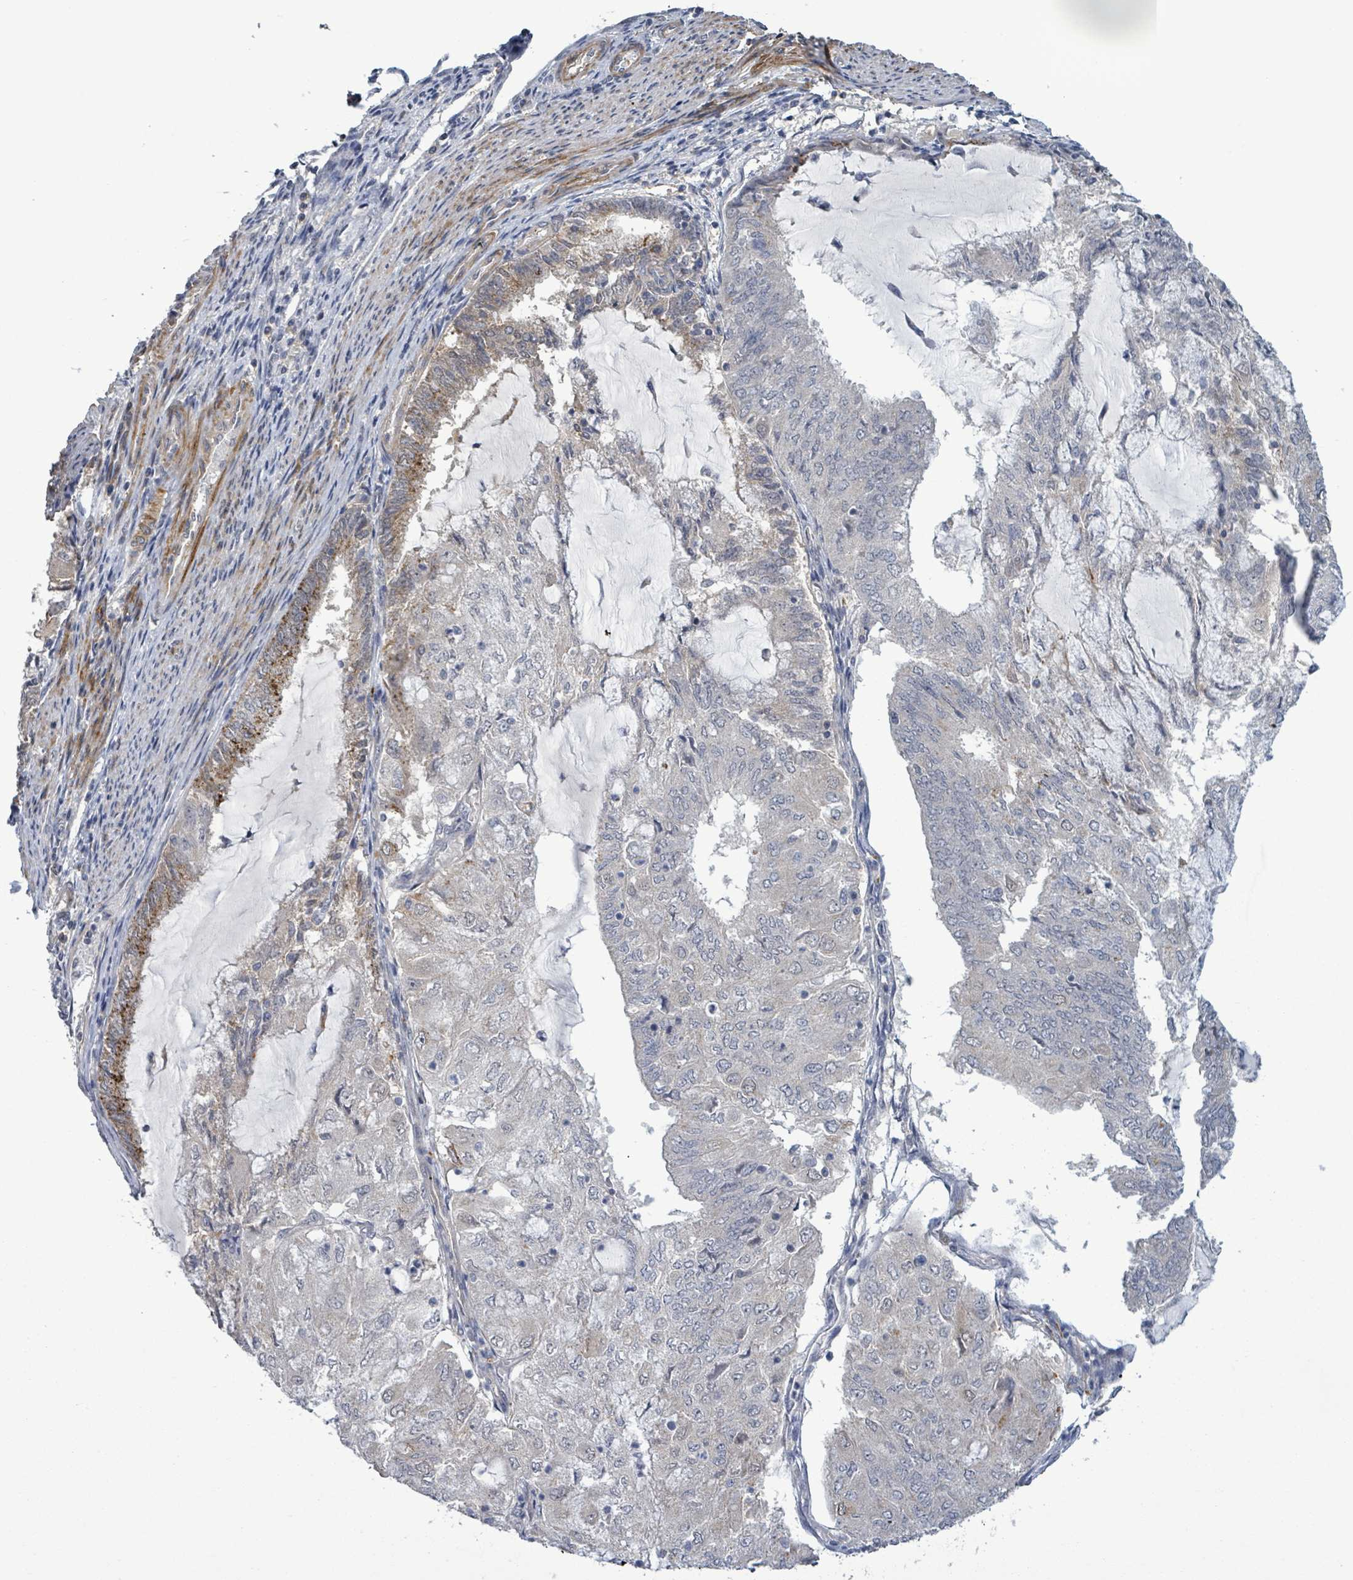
{"staining": {"intensity": "moderate", "quantity": "<25%", "location": "cytoplasmic/membranous"}, "tissue": "endometrial cancer", "cell_type": "Tumor cells", "image_type": "cancer", "snomed": [{"axis": "morphology", "description": "Adenocarcinoma, NOS"}, {"axis": "topography", "description": "Endometrium"}], "caption": "Moderate cytoplasmic/membranous positivity is present in about <25% of tumor cells in endometrial cancer (adenocarcinoma). The staining was performed using DAB, with brown indicating positive protein expression. Nuclei are stained blue with hematoxylin.", "gene": "AMMECR1", "patient": {"sex": "female", "age": 81}}